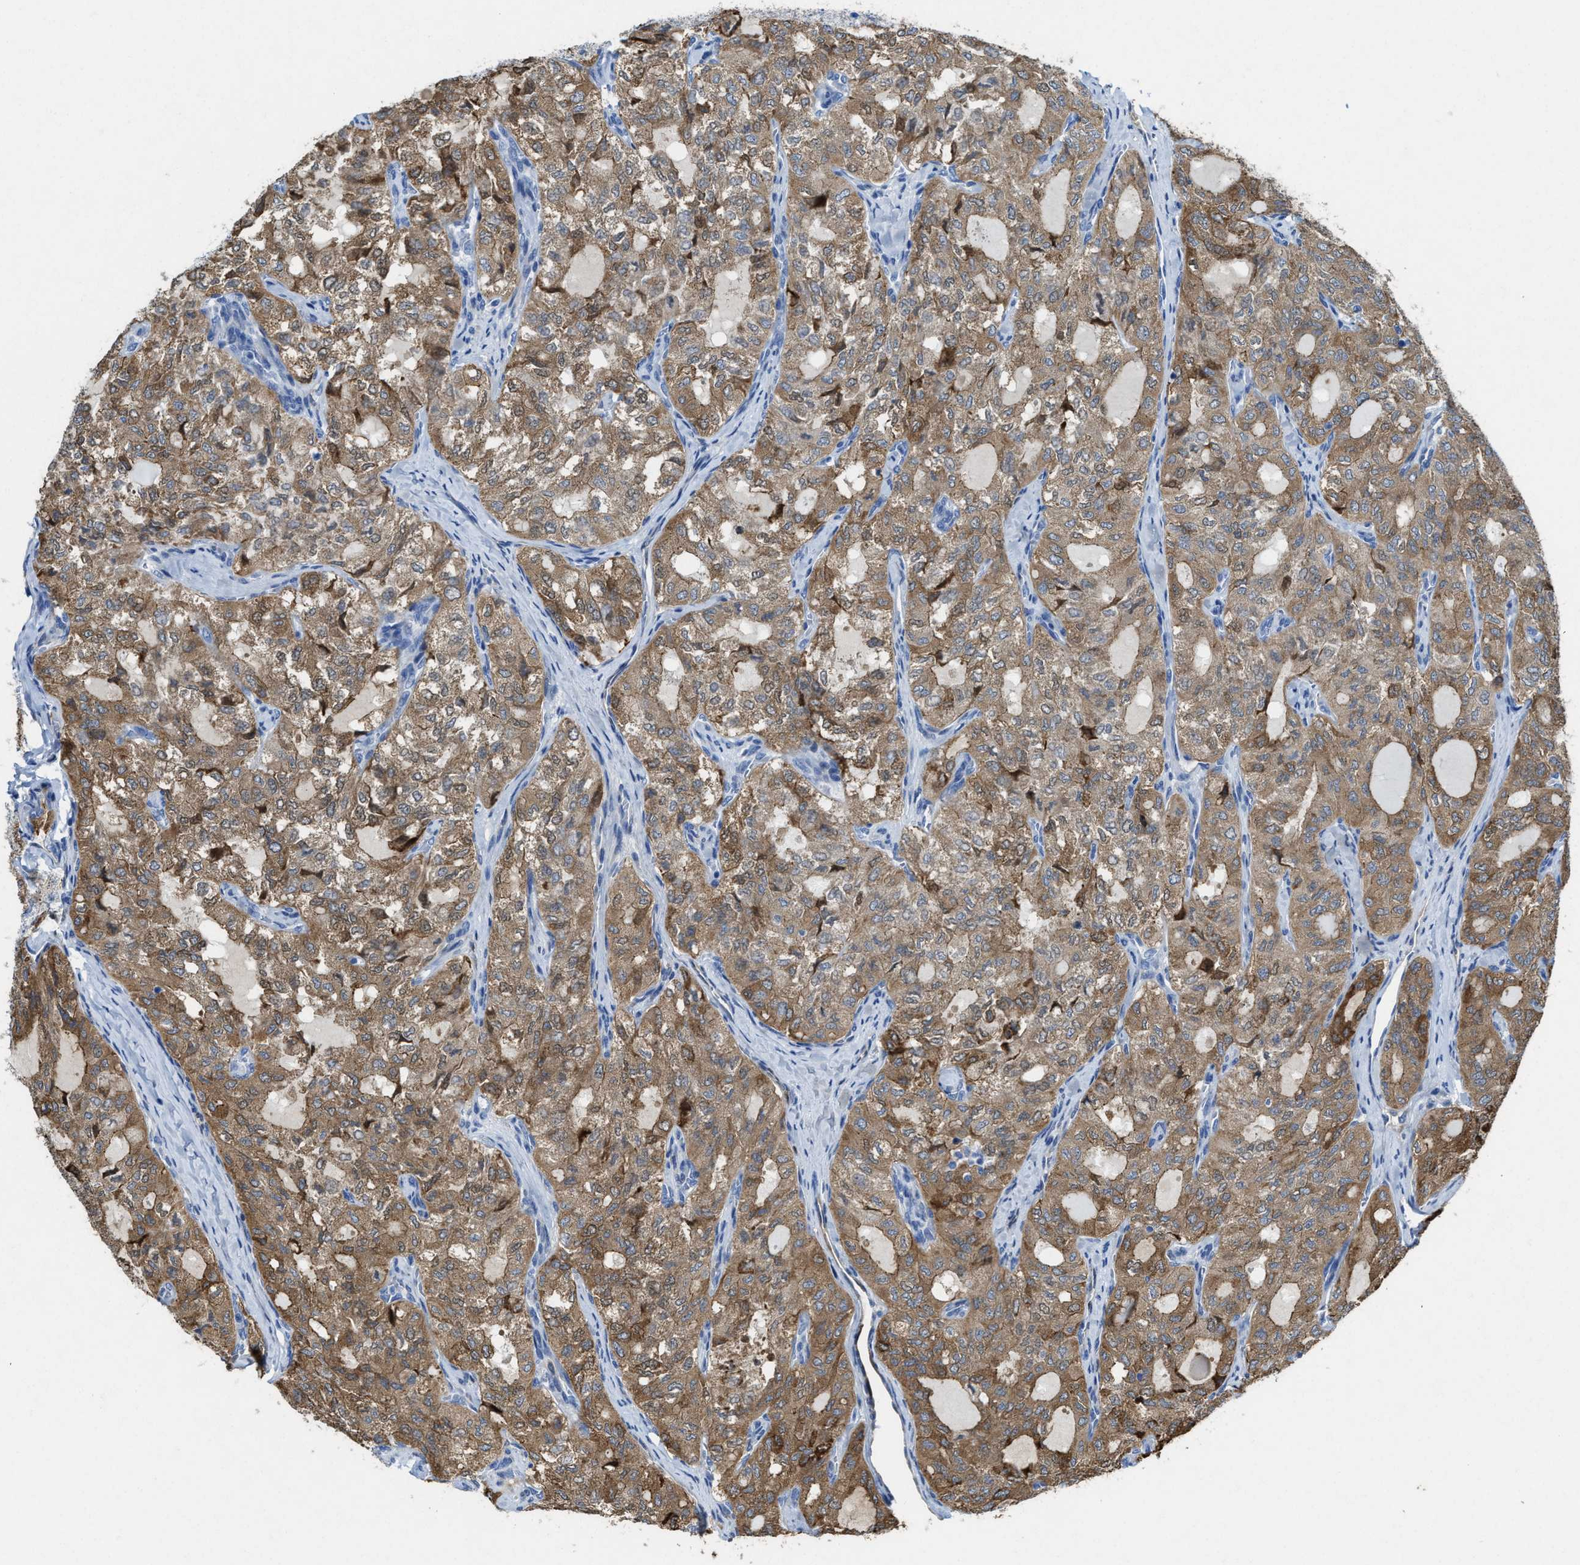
{"staining": {"intensity": "moderate", "quantity": ">75%", "location": "cytoplasmic/membranous"}, "tissue": "thyroid cancer", "cell_type": "Tumor cells", "image_type": "cancer", "snomed": [{"axis": "morphology", "description": "Follicular adenoma carcinoma, NOS"}, {"axis": "topography", "description": "Thyroid gland"}], "caption": "About >75% of tumor cells in thyroid follicular adenoma carcinoma display moderate cytoplasmic/membranous protein staining as visualized by brown immunohistochemical staining.", "gene": "ASS1", "patient": {"sex": "male", "age": 75}}